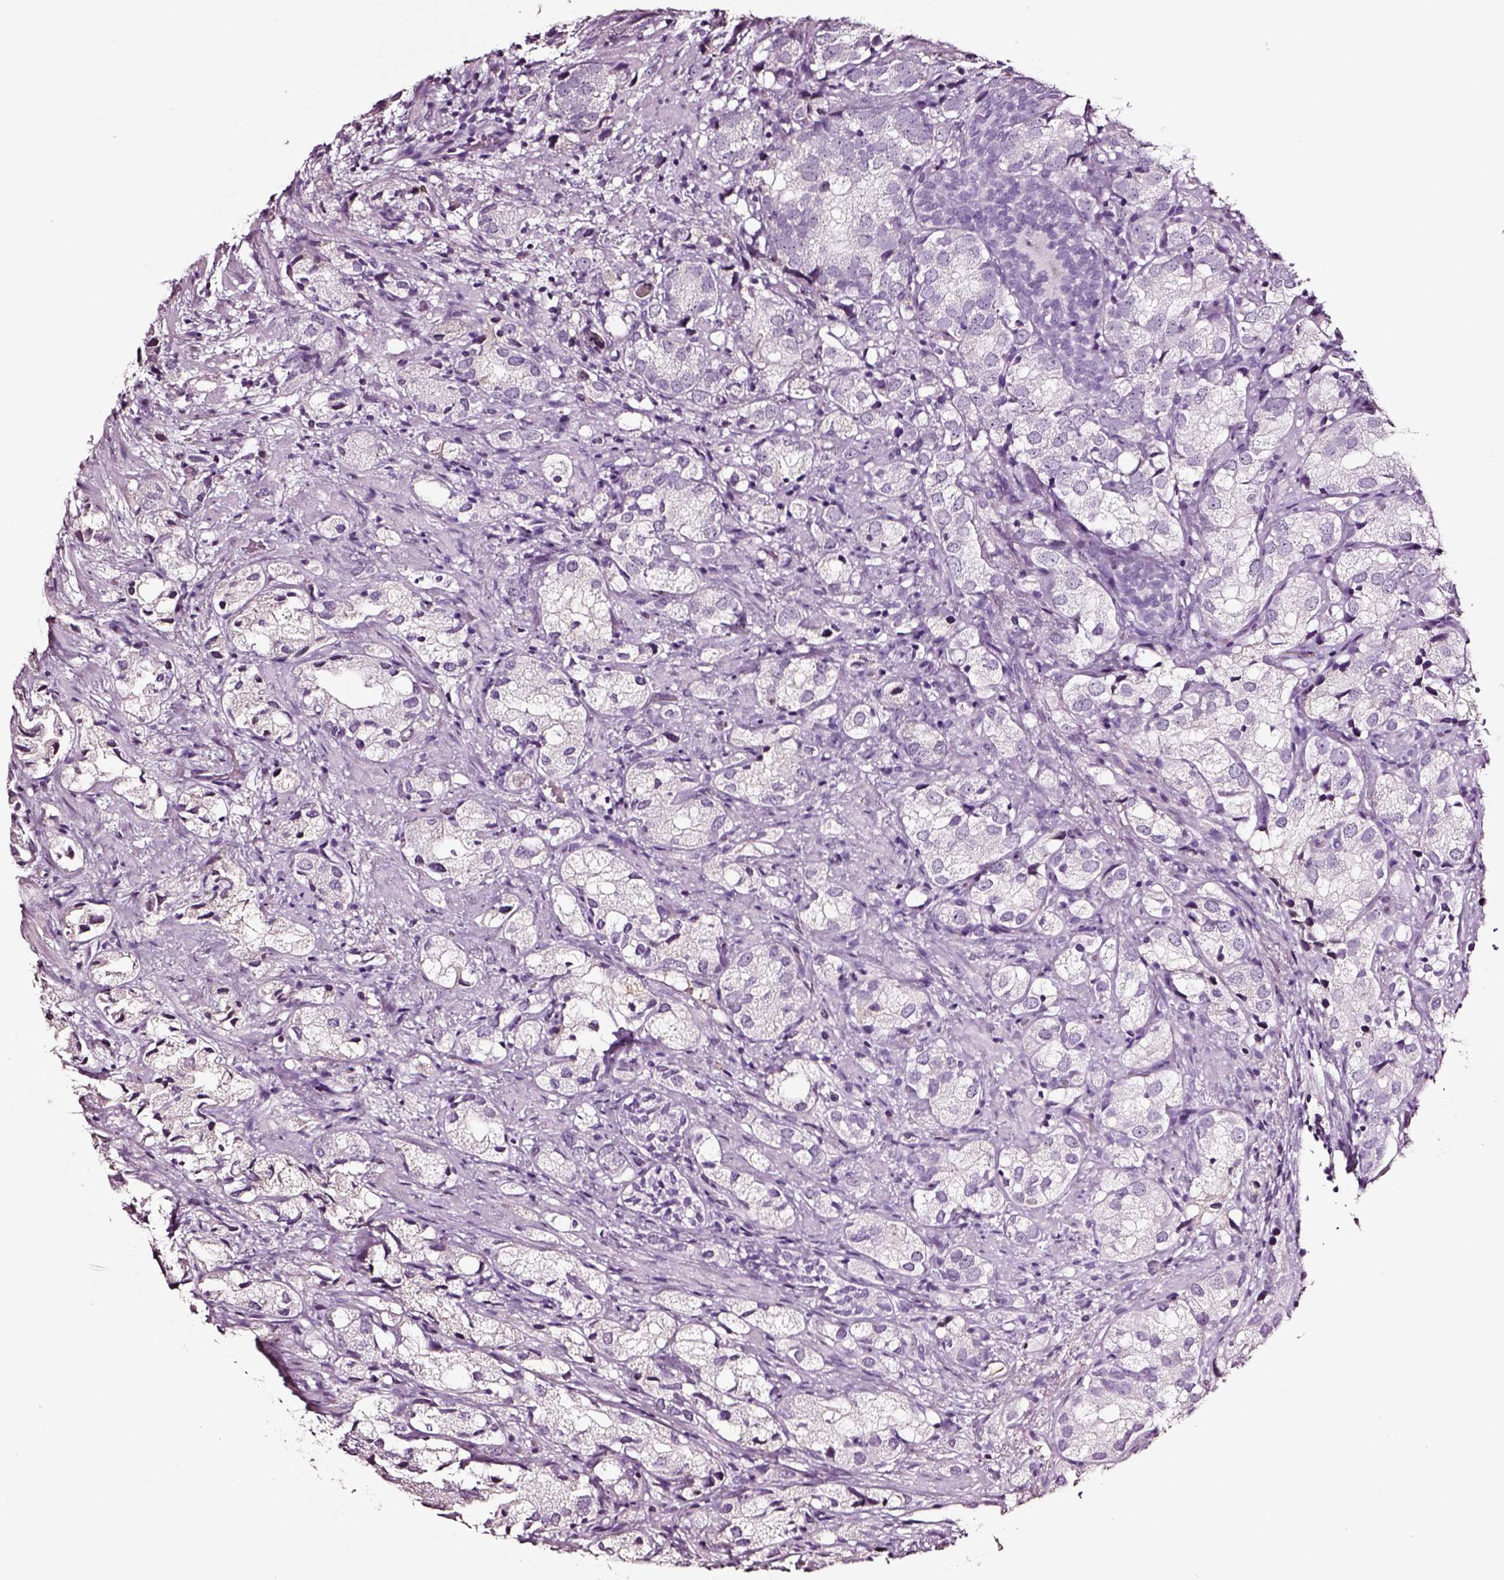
{"staining": {"intensity": "negative", "quantity": "none", "location": "none"}, "tissue": "prostate cancer", "cell_type": "Tumor cells", "image_type": "cancer", "snomed": [{"axis": "morphology", "description": "Adenocarcinoma, High grade"}, {"axis": "topography", "description": "Prostate"}], "caption": "An IHC histopathology image of prostate adenocarcinoma (high-grade) is shown. There is no staining in tumor cells of prostate adenocarcinoma (high-grade).", "gene": "SMIM17", "patient": {"sex": "male", "age": 82}}